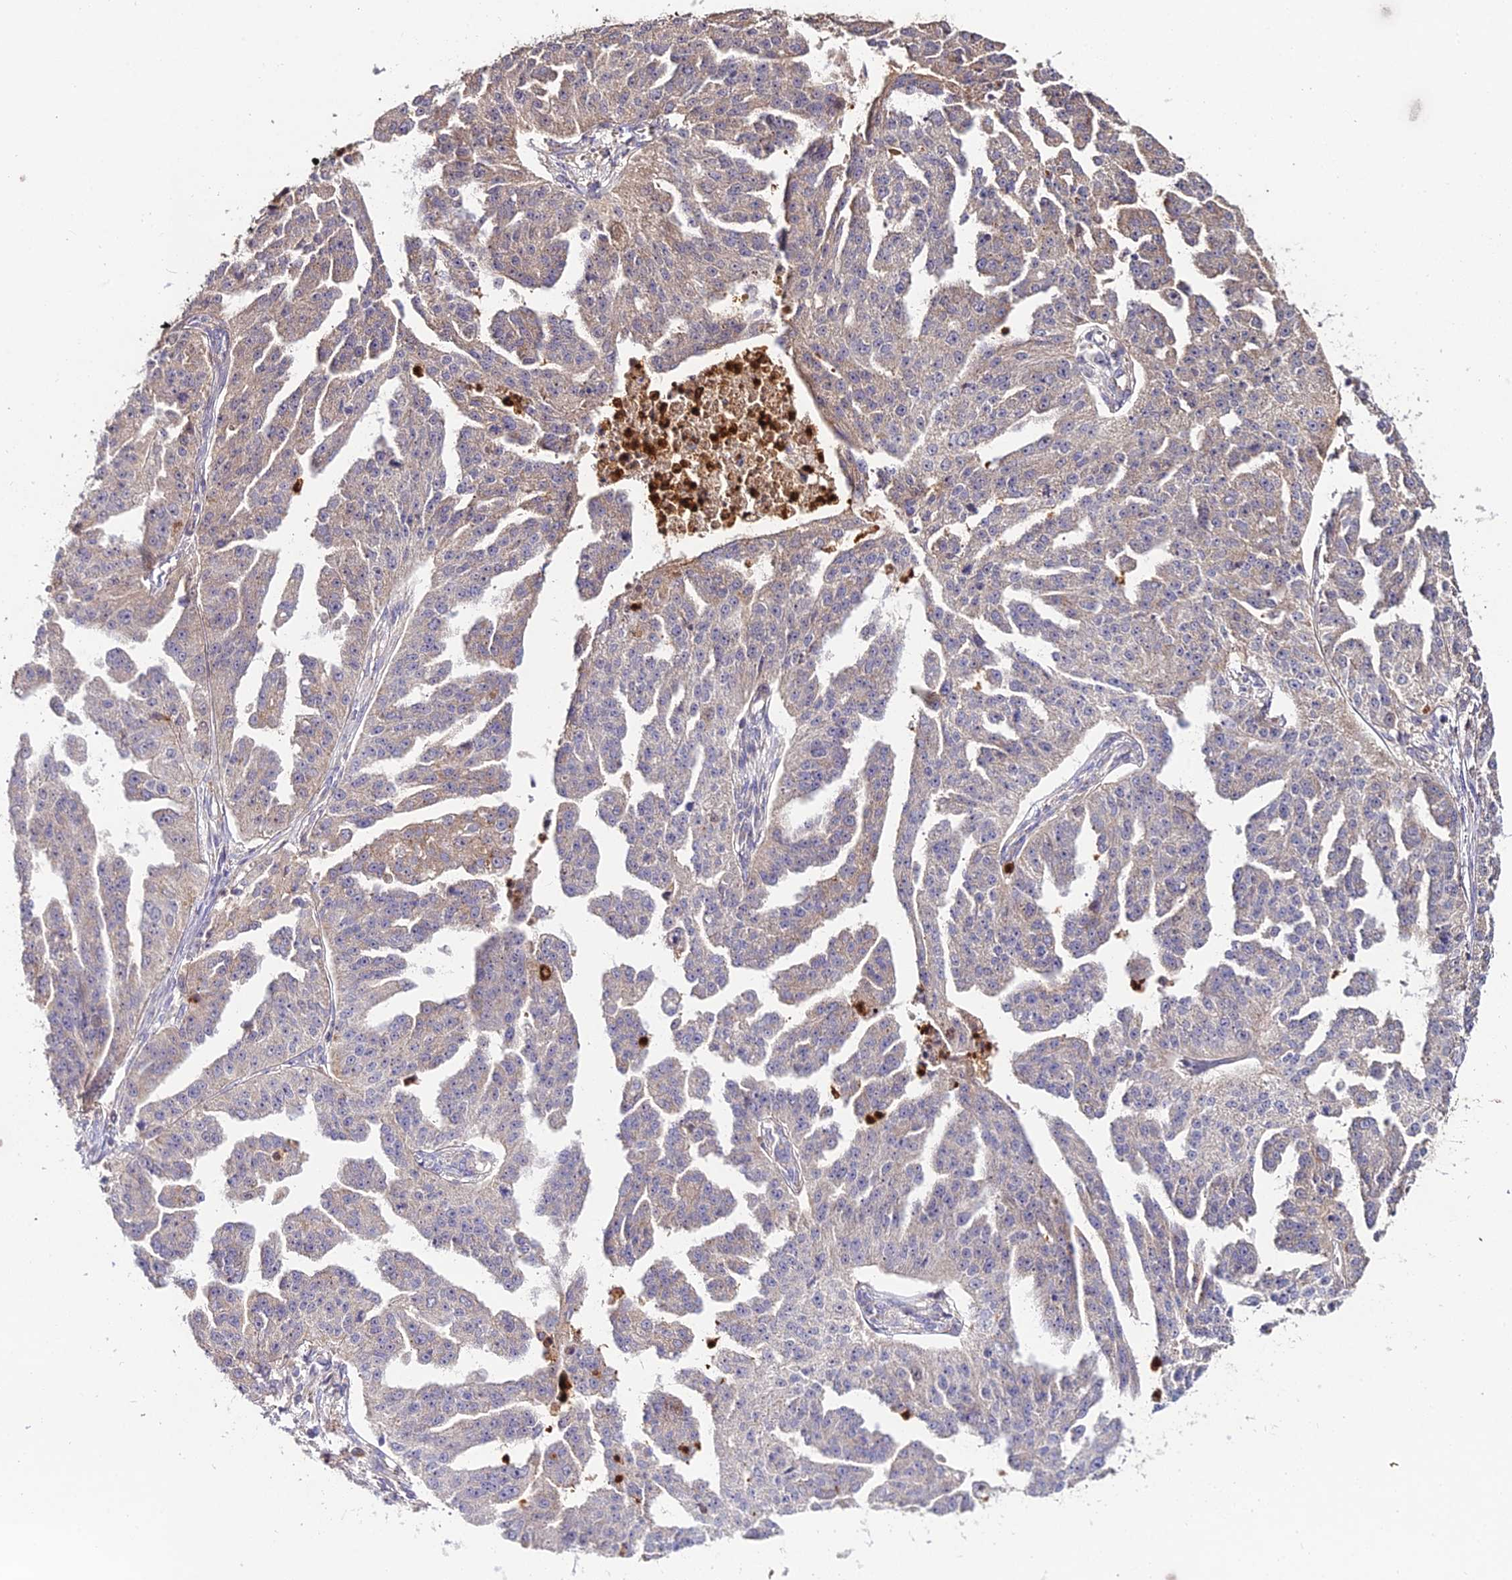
{"staining": {"intensity": "weak", "quantity": "<25%", "location": "cytoplasmic/membranous"}, "tissue": "ovarian cancer", "cell_type": "Tumor cells", "image_type": "cancer", "snomed": [{"axis": "morphology", "description": "Cystadenocarcinoma, serous, NOS"}, {"axis": "topography", "description": "Ovary"}], "caption": "Tumor cells show no significant expression in serous cystadenocarcinoma (ovarian). (DAB (3,3'-diaminobenzidine) immunohistochemistry with hematoxylin counter stain).", "gene": "EID2", "patient": {"sex": "female", "age": 58}}